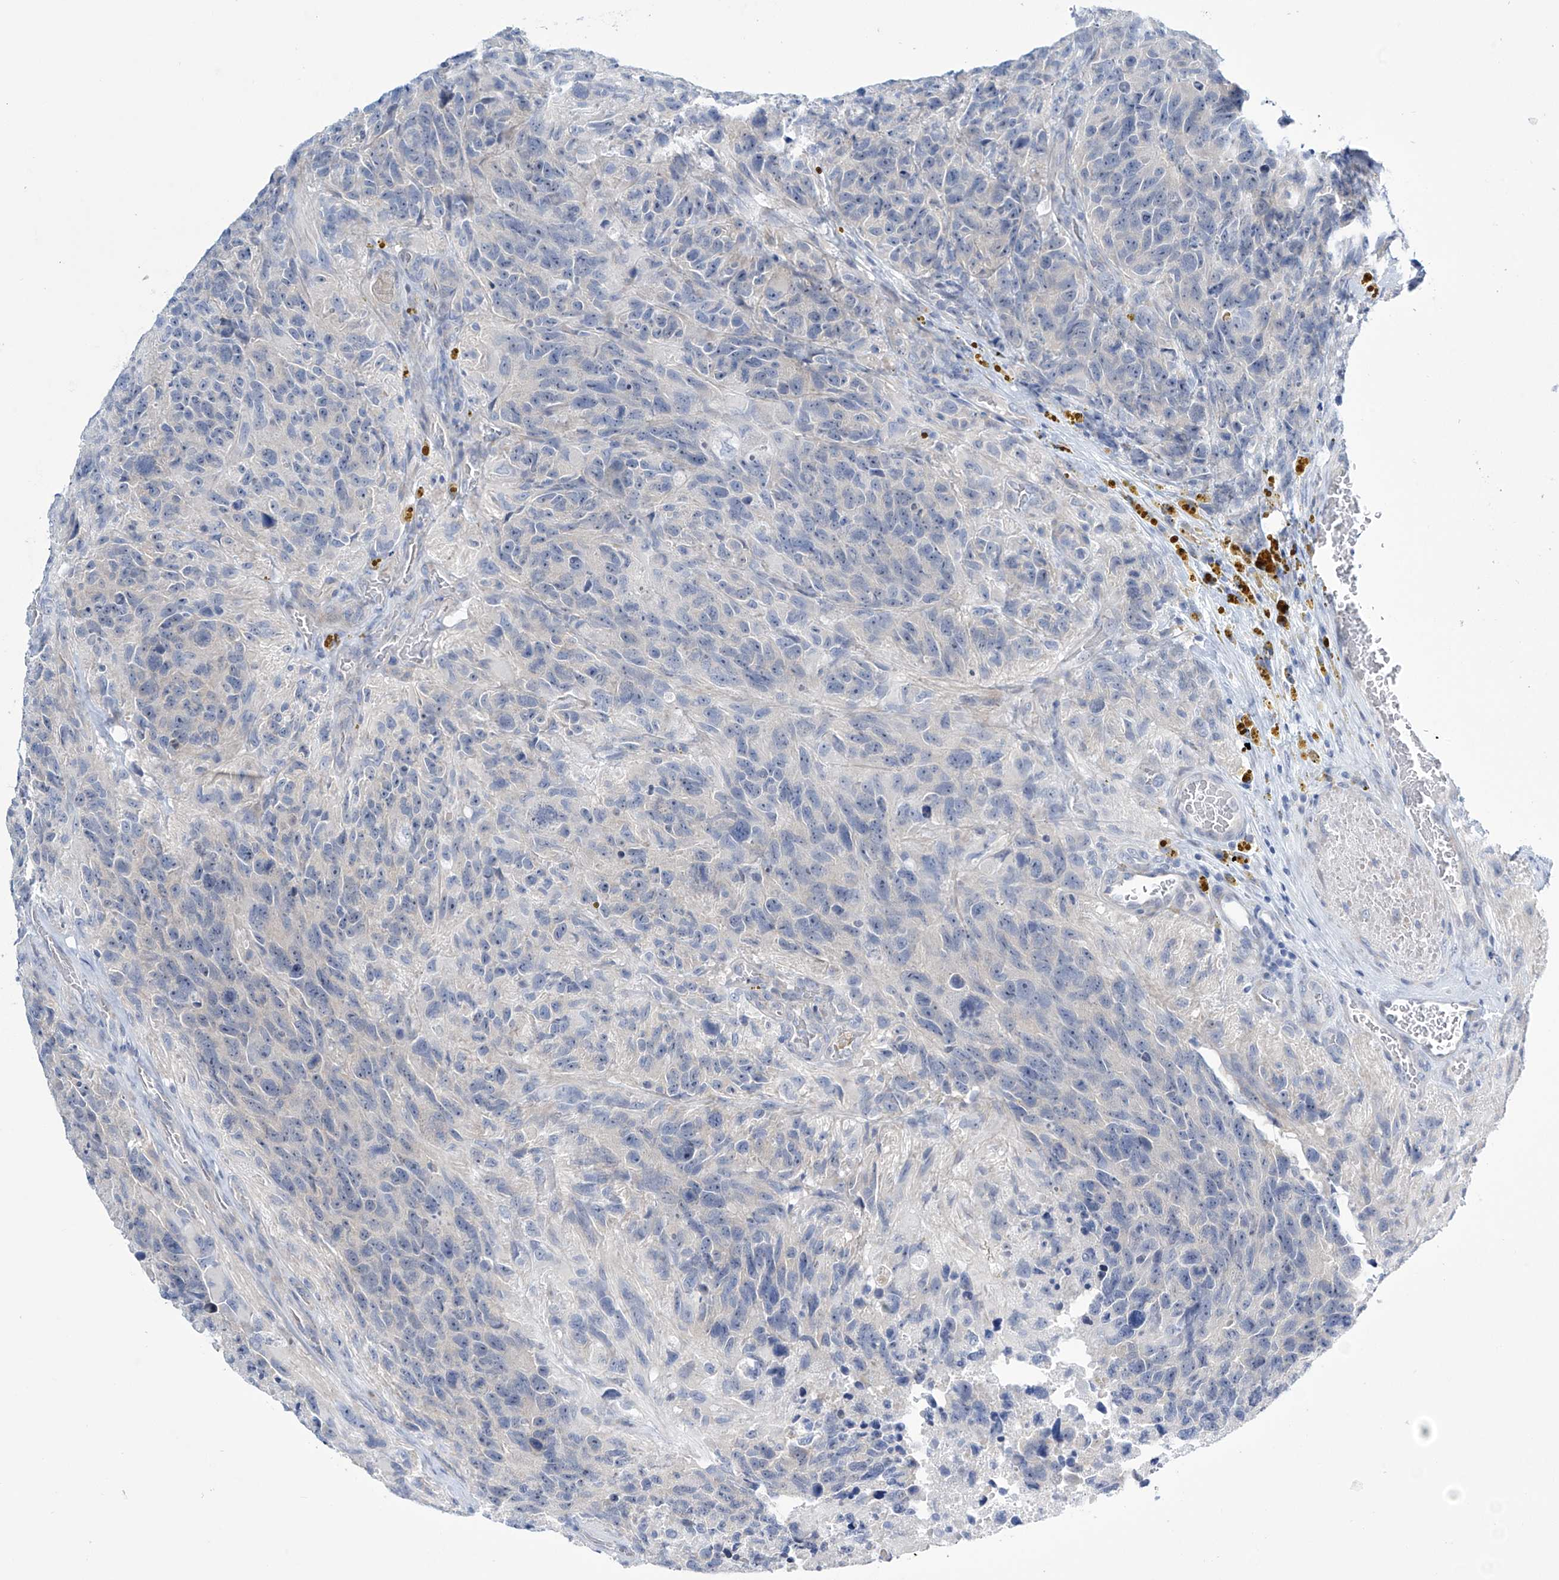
{"staining": {"intensity": "negative", "quantity": "none", "location": "none"}, "tissue": "glioma", "cell_type": "Tumor cells", "image_type": "cancer", "snomed": [{"axis": "morphology", "description": "Glioma, malignant, High grade"}, {"axis": "topography", "description": "Brain"}], "caption": "This photomicrograph is of malignant high-grade glioma stained with IHC to label a protein in brown with the nuclei are counter-stained blue. There is no staining in tumor cells. (DAB (3,3'-diaminobenzidine) immunohistochemistry (IHC) with hematoxylin counter stain).", "gene": "TRIM60", "patient": {"sex": "male", "age": 69}}